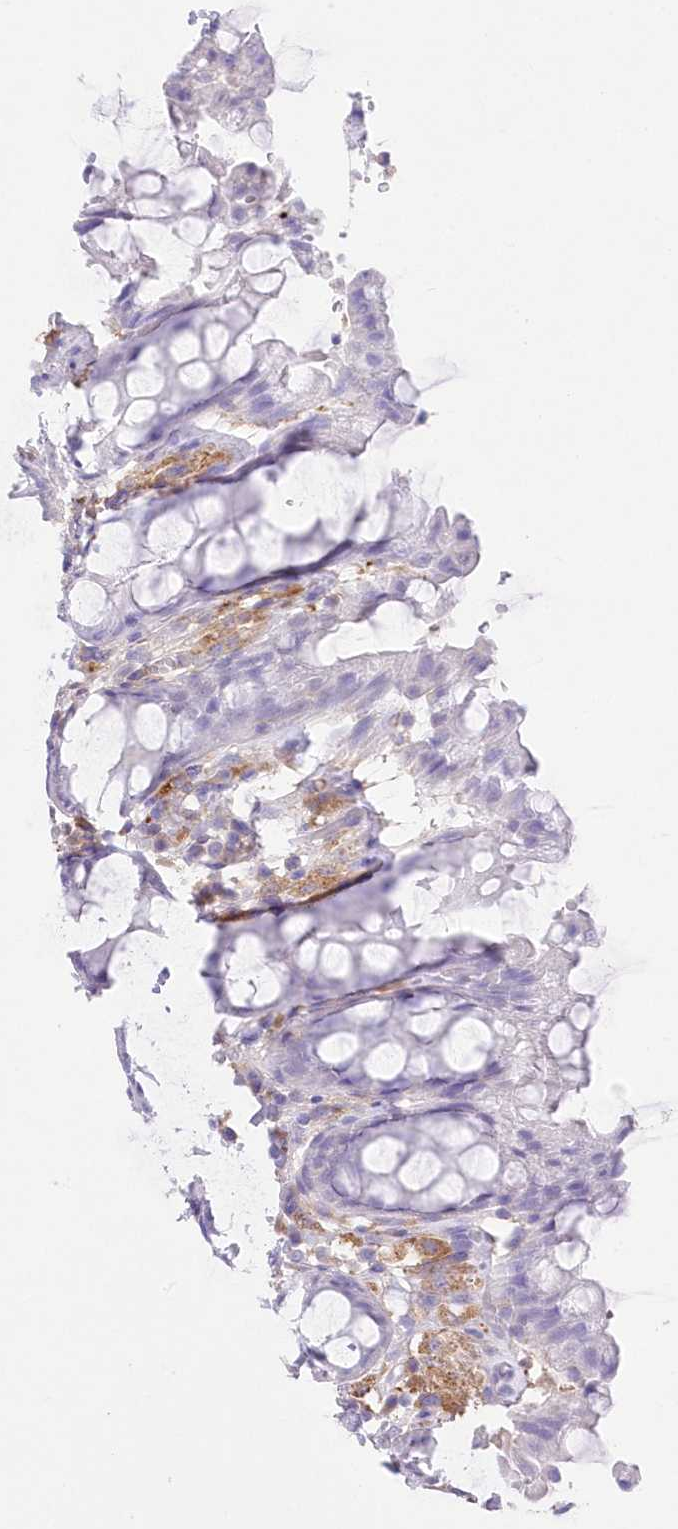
{"staining": {"intensity": "negative", "quantity": "none", "location": "none"}, "tissue": "rectum", "cell_type": "Glandular cells", "image_type": "normal", "snomed": [{"axis": "morphology", "description": "Normal tissue, NOS"}, {"axis": "topography", "description": "Rectum"}], "caption": "IHC of benign rectum exhibits no expression in glandular cells.", "gene": "DNAJC19", "patient": {"sex": "male", "age": 64}}